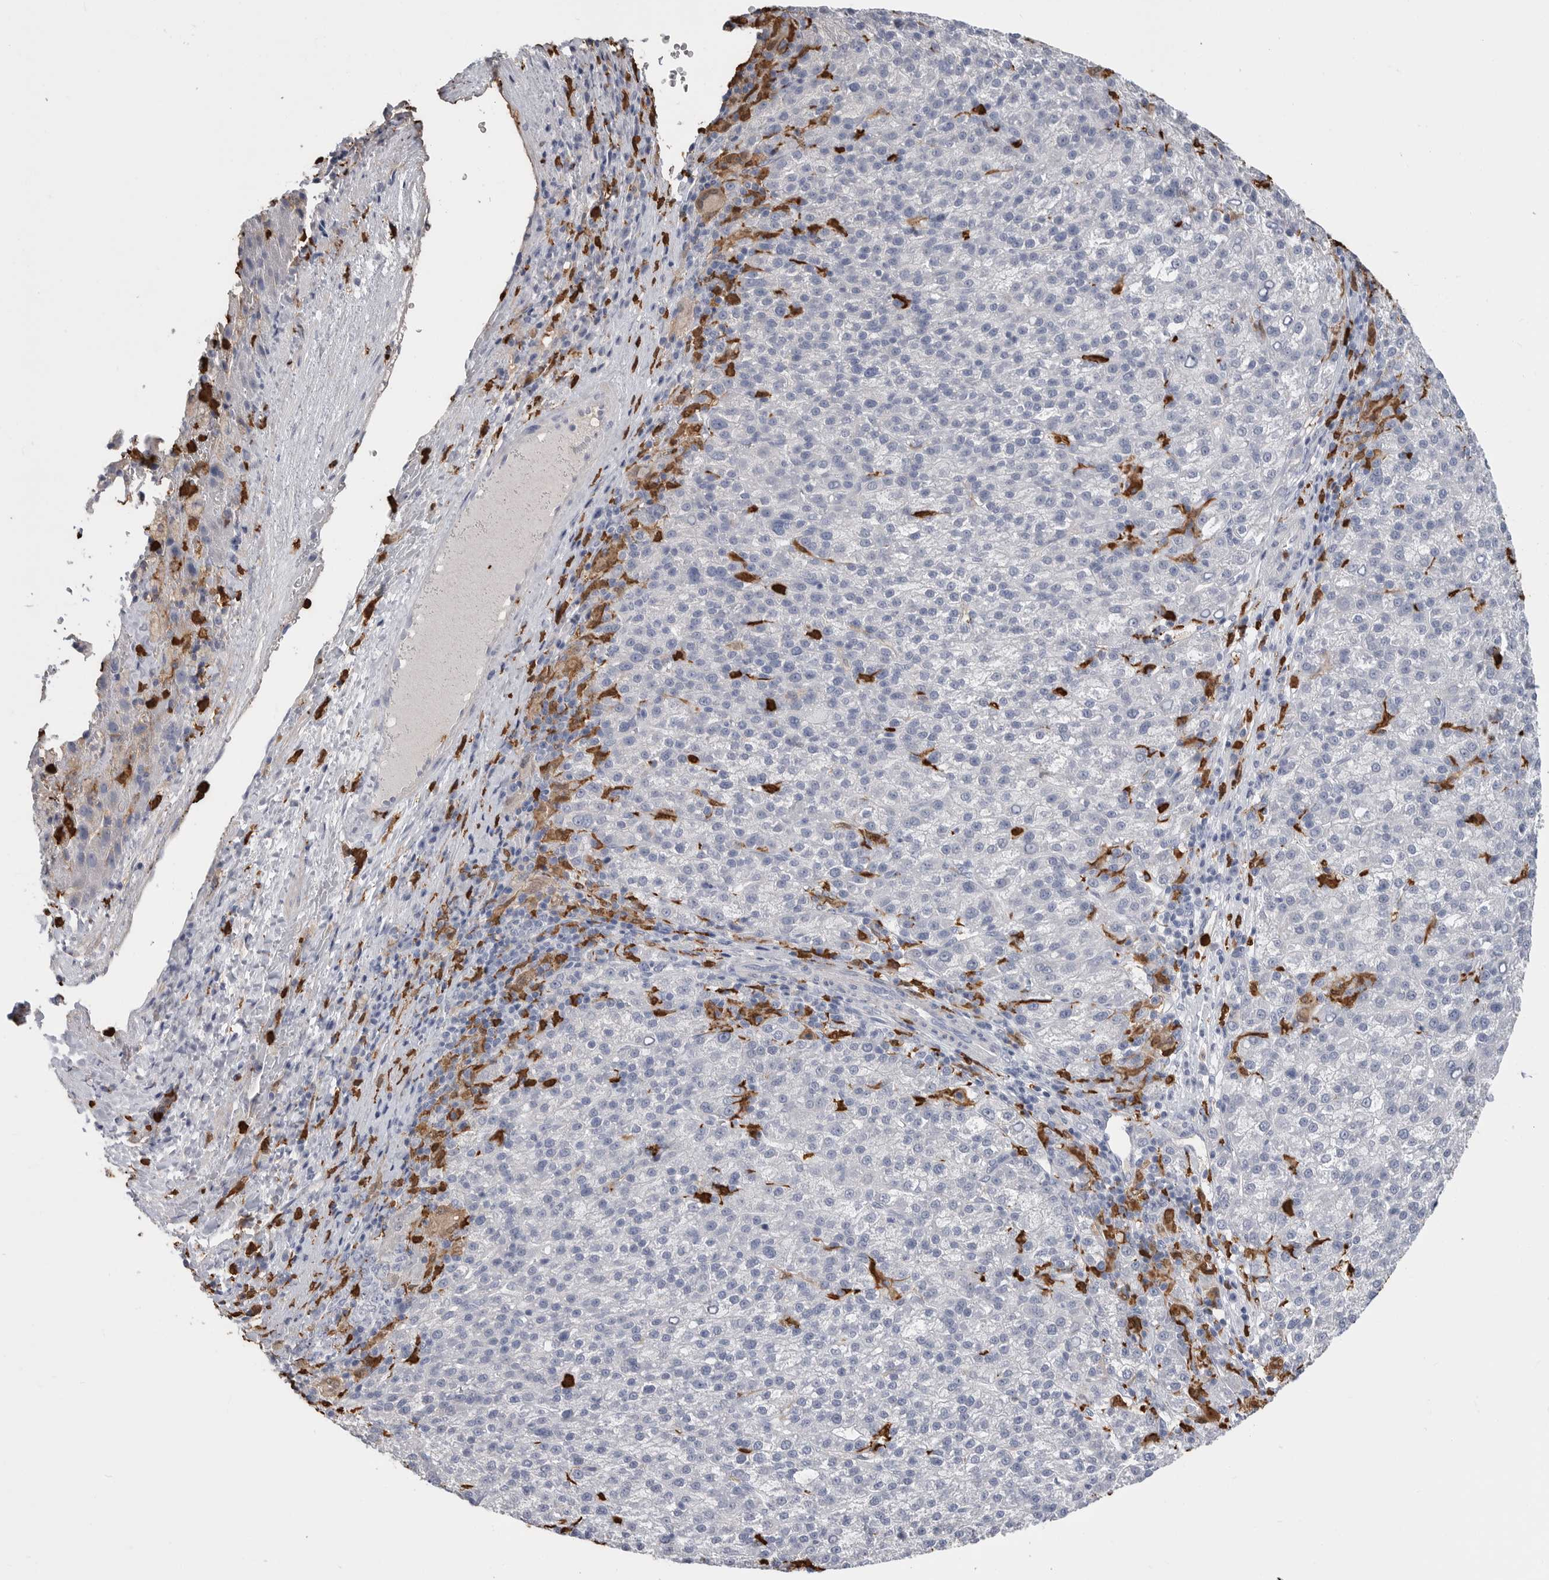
{"staining": {"intensity": "negative", "quantity": "none", "location": "none"}, "tissue": "liver cancer", "cell_type": "Tumor cells", "image_type": "cancer", "snomed": [{"axis": "morphology", "description": "Carcinoma, Hepatocellular, NOS"}, {"axis": "topography", "description": "Liver"}], "caption": "Liver cancer stained for a protein using immunohistochemistry (IHC) demonstrates no staining tumor cells.", "gene": "CYB561D1", "patient": {"sex": "female", "age": 58}}